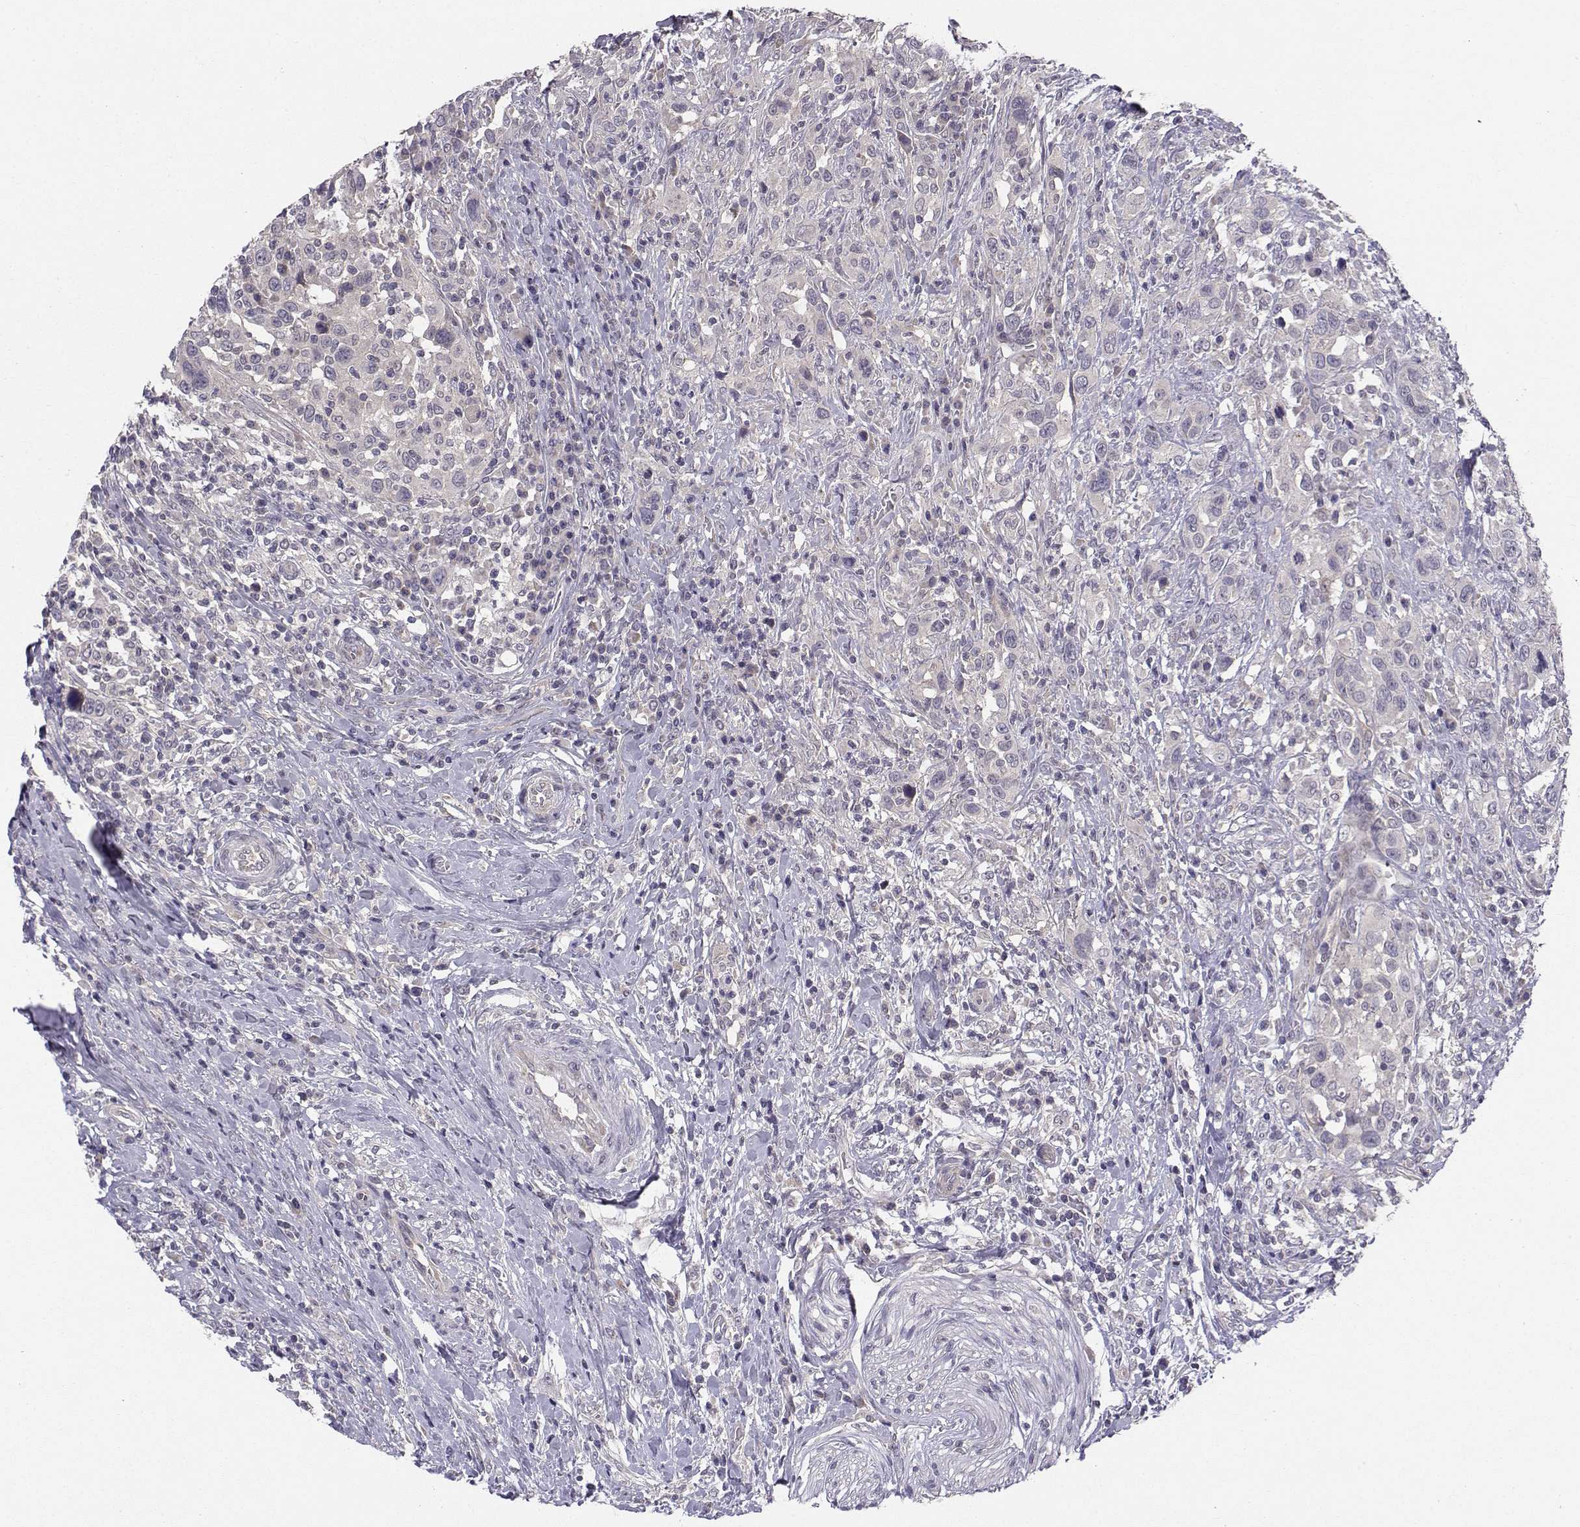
{"staining": {"intensity": "negative", "quantity": "none", "location": "none"}, "tissue": "urothelial cancer", "cell_type": "Tumor cells", "image_type": "cancer", "snomed": [{"axis": "morphology", "description": "Urothelial carcinoma, NOS"}, {"axis": "morphology", "description": "Urothelial carcinoma, High grade"}, {"axis": "topography", "description": "Urinary bladder"}], "caption": "An immunohistochemistry (IHC) image of transitional cell carcinoma is shown. There is no staining in tumor cells of transitional cell carcinoma.", "gene": "PEX5L", "patient": {"sex": "female", "age": 64}}